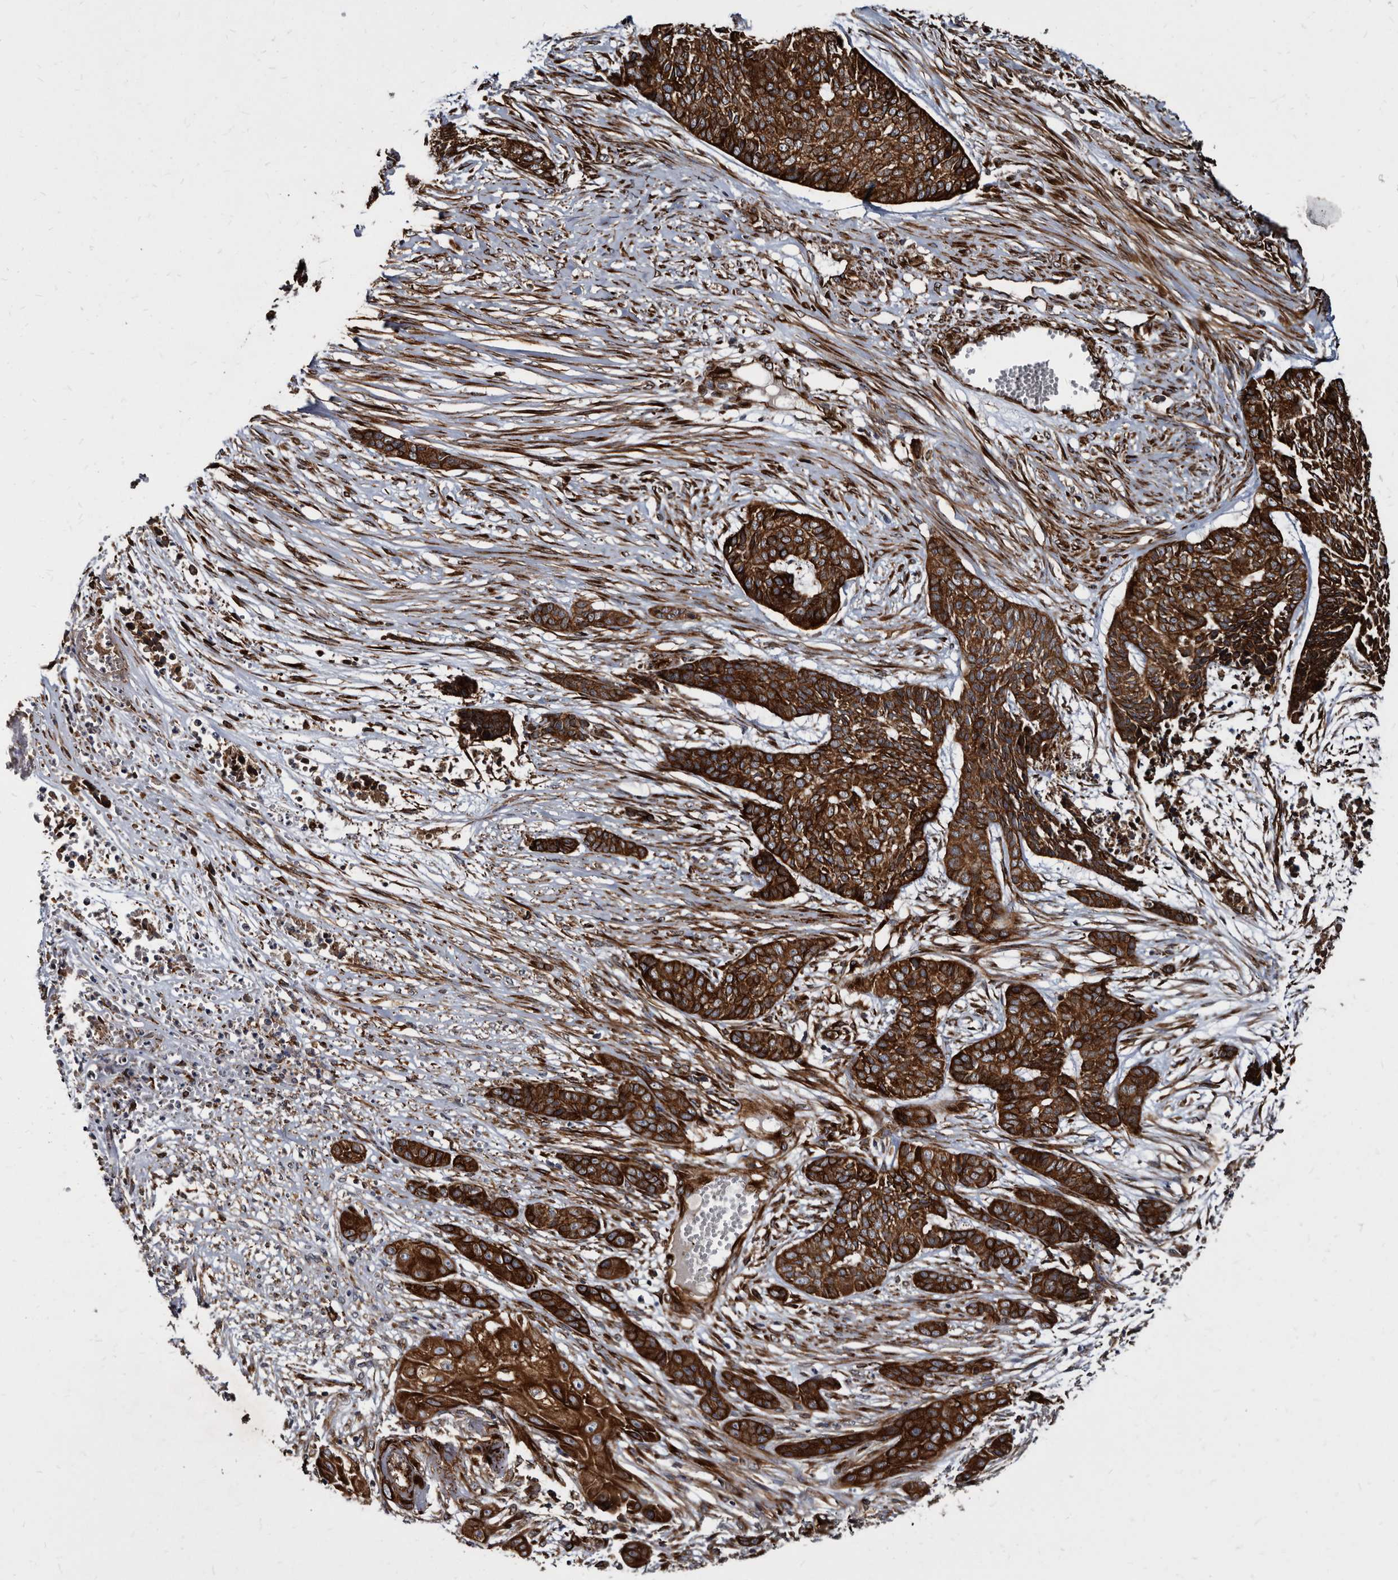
{"staining": {"intensity": "strong", "quantity": ">75%", "location": "cytoplasmic/membranous"}, "tissue": "skin cancer", "cell_type": "Tumor cells", "image_type": "cancer", "snomed": [{"axis": "morphology", "description": "Basal cell carcinoma"}, {"axis": "topography", "description": "Skin"}], "caption": "Skin basal cell carcinoma tissue reveals strong cytoplasmic/membranous positivity in about >75% of tumor cells Immunohistochemistry (ihc) stains the protein of interest in brown and the nuclei are stained blue.", "gene": "KCTD20", "patient": {"sex": "female", "age": 64}}